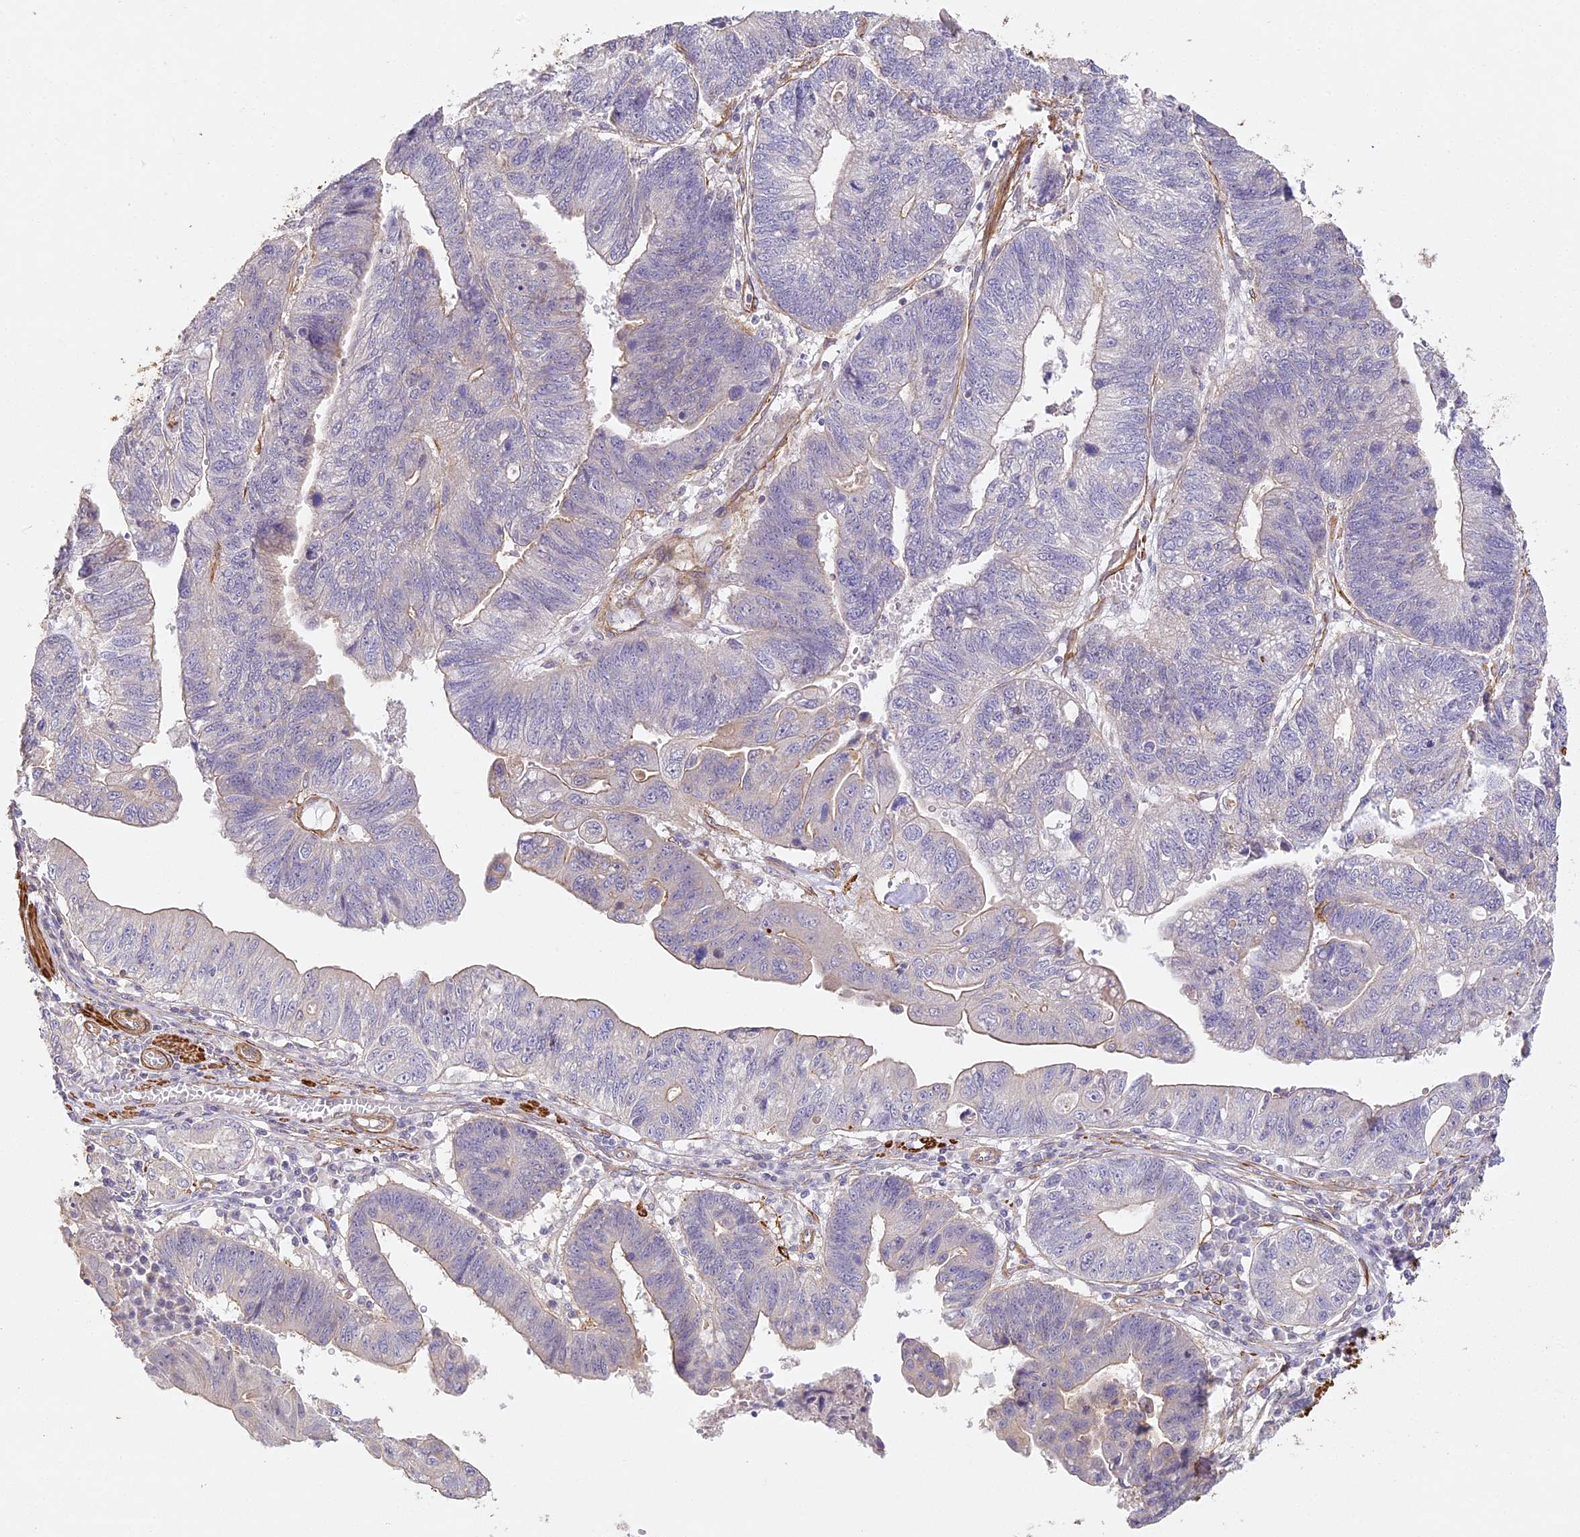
{"staining": {"intensity": "negative", "quantity": "none", "location": "none"}, "tissue": "stomach cancer", "cell_type": "Tumor cells", "image_type": "cancer", "snomed": [{"axis": "morphology", "description": "Adenocarcinoma, NOS"}, {"axis": "topography", "description": "Stomach"}], "caption": "DAB immunohistochemical staining of human adenocarcinoma (stomach) reveals no significant expression in tumor cells.", "gene": "MED28", "patient": {"sex": "male", "age": 59}}